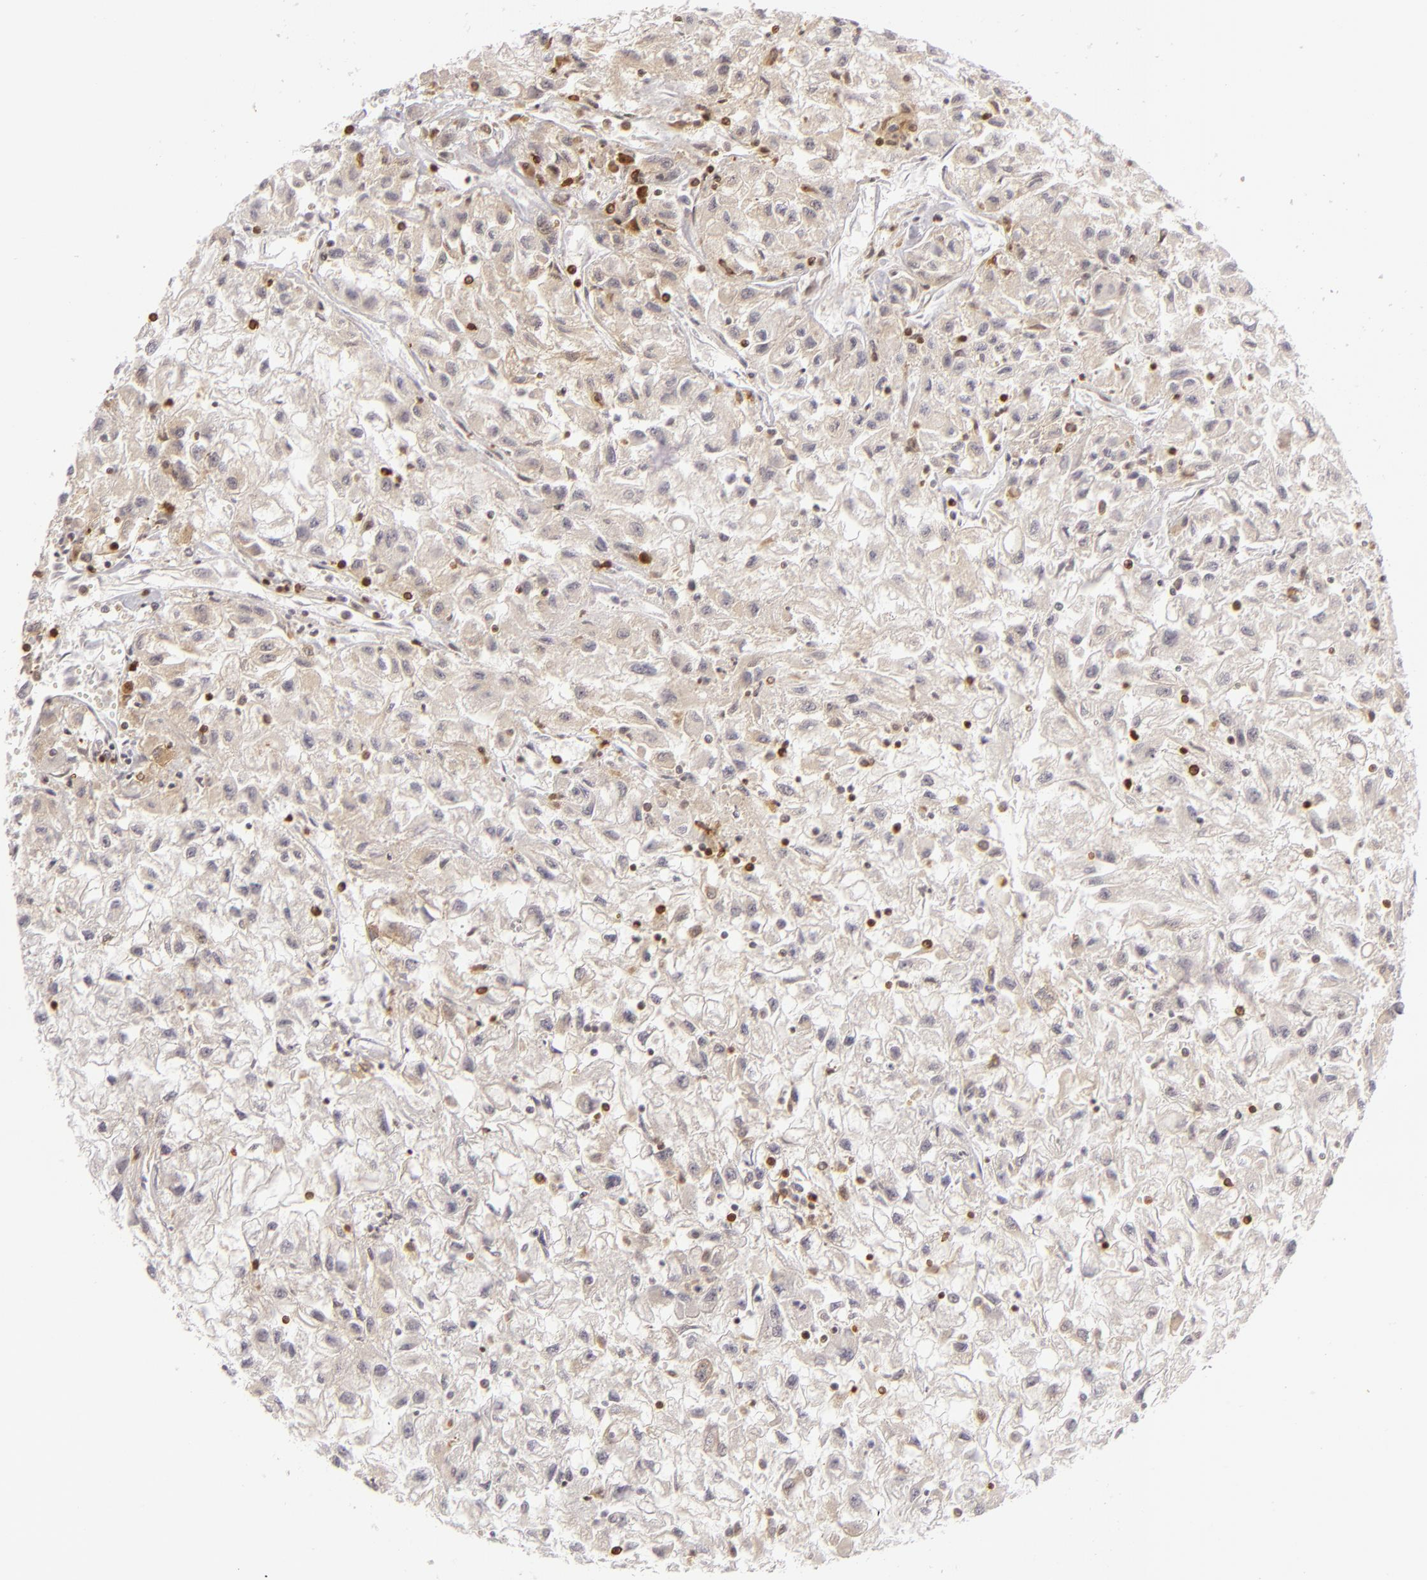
{"staining": {"intensity": "weak", "quantity": "25%-75%", "location": "cytoplasmic/membranous"}, "tissue": "renal cancer", "cell_type": "Tumor cells", "image_type": "cancer", "snomed": [{"axis": "morphology", "description": "Adenocarcinoma, NOS"}, {"axis": "topography", "description": "Kidney"}], "caption": "Brown immunohistochemical staining in human renal cancer (adenocarcinoma) demonstrates weak cytoplasmic/membranous positivity in about 25%-75% of tumor cells.", "gene": "APOBEC3G", "patient": {"sex": "male", "age": 59}}